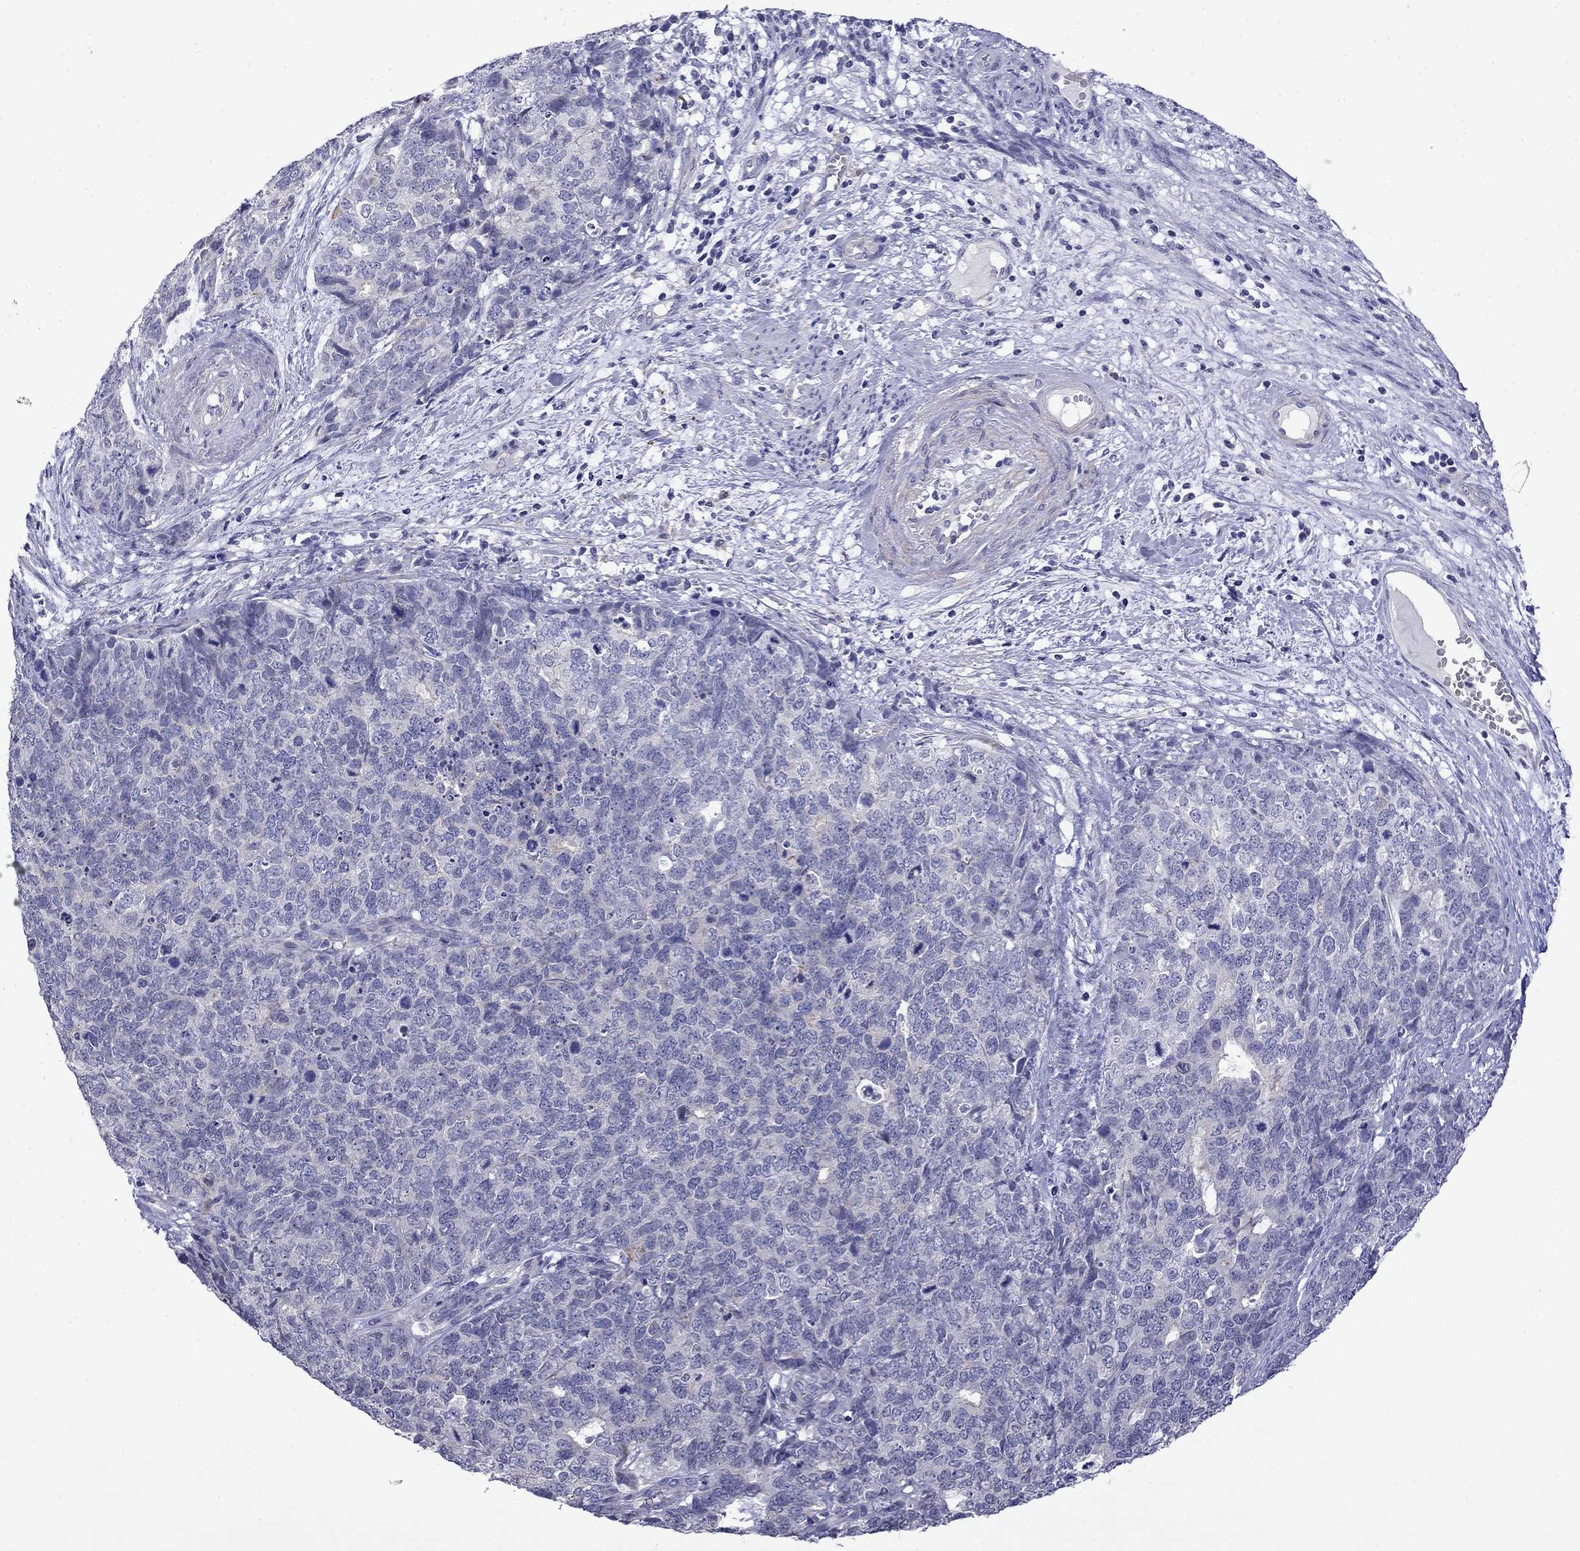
{"staining": {"intensity": "negative", "quantity": "none", "location": "none"}, "tissue": "cervical cancer", "cell_type": "Tumor cells", "image_type": "cancer", "snomed": [{"axis": "morphology", "description": "Squamous cell carcinoma, NOS"}, {"axis": "topography", "description": "Cervix"}], "caption": "An image of human squamous cell carcinoma (cervical) is negative for staining in tumor cells.", "gene": "PRR18", "patient": {"sex": "female", "age": 63}}